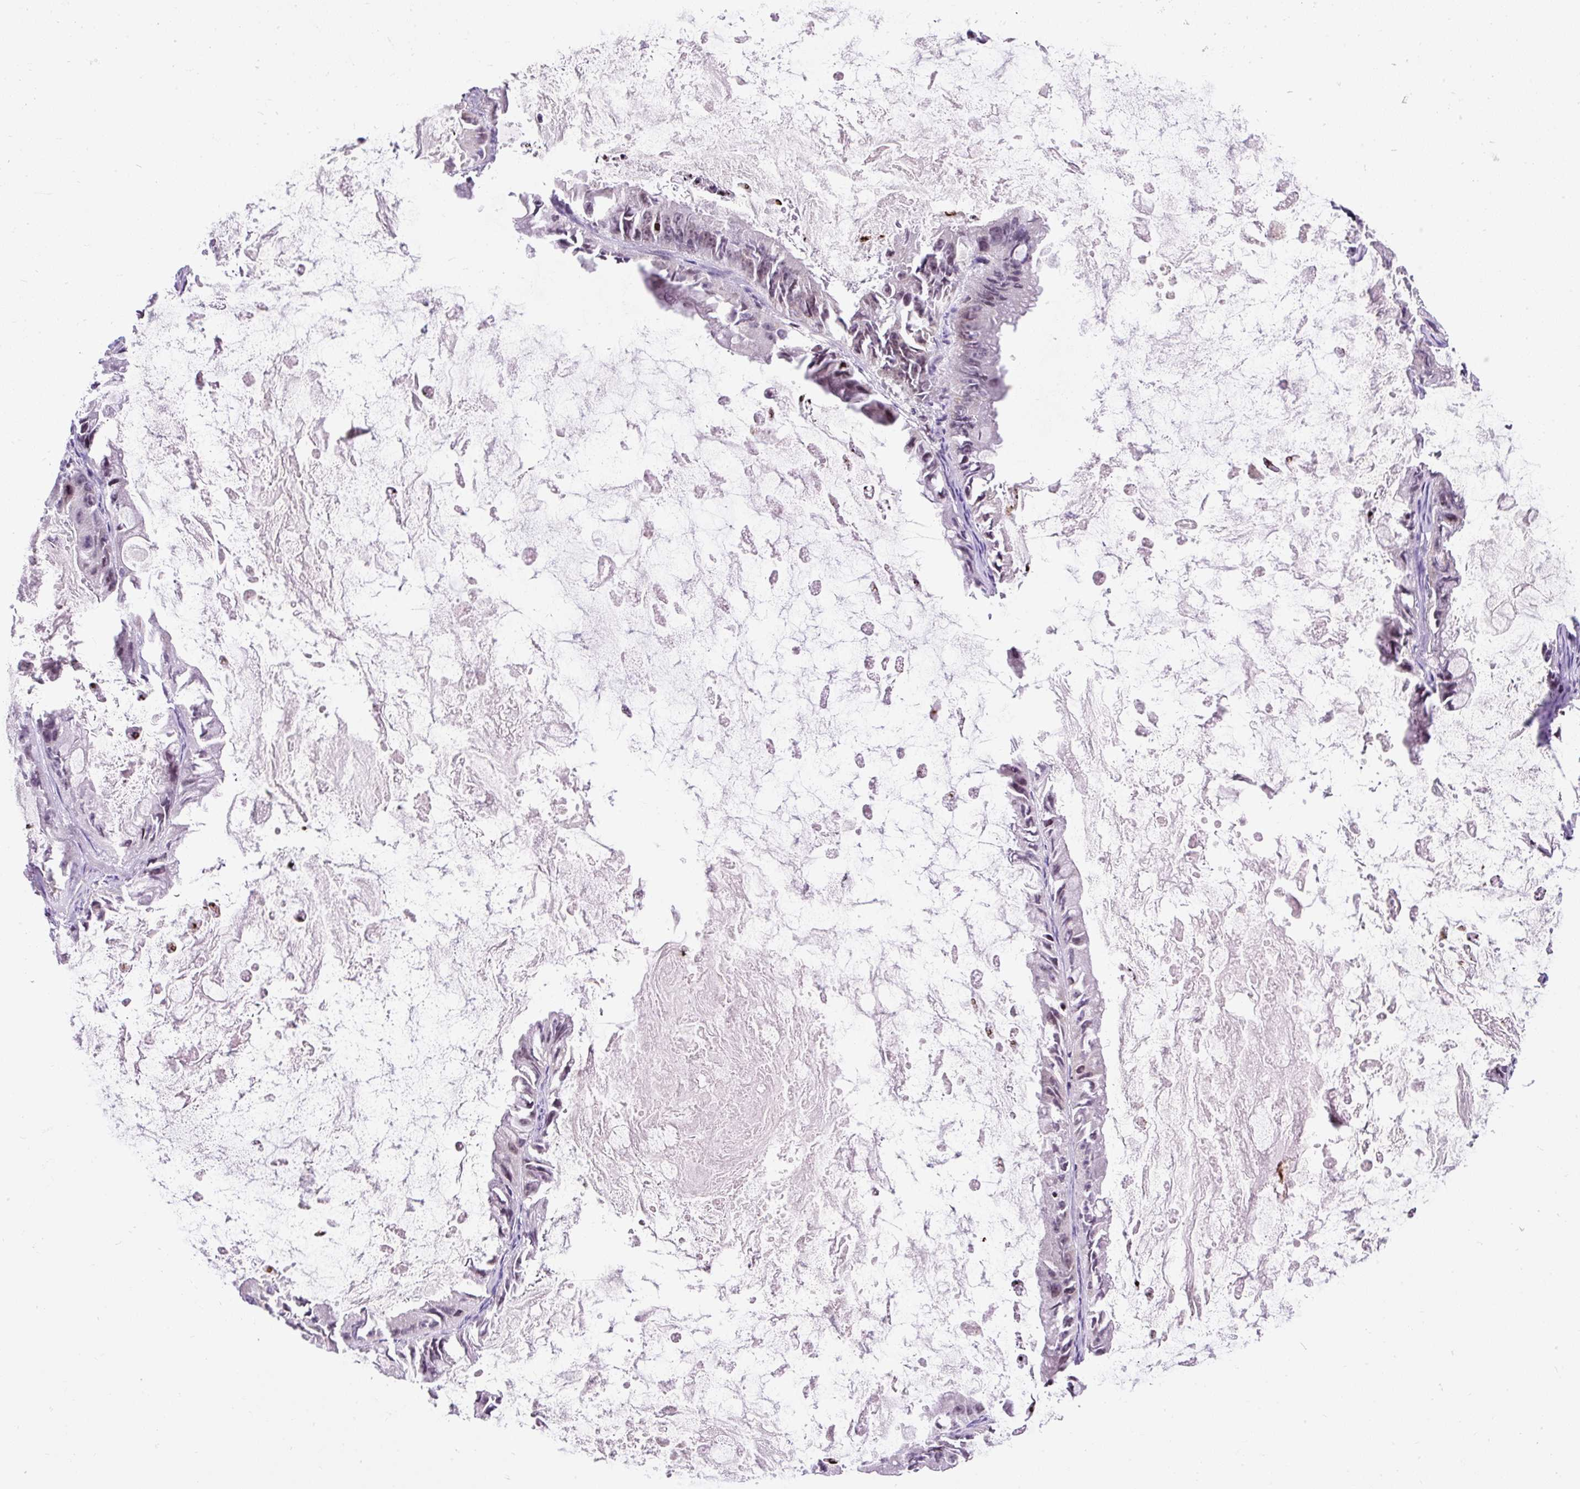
{"staining": {"intensity": "negative", "quantity": "none", "location": "none"}, "tissue": "ovarian cancer", "cell_type": "Tumor cells", "image_type": "cancer", "snomed": [{"axis": "morphology", "description": "Cystadenocarcinoma, mucinous, NOS"}, {"axis": "topography", "description": "Ovary"}], "caption": "IHC of mucinous cystadenocarcinoma (ovarian) displays no staining in tumor cells. (Immunohistochemistry (ihc), brightfield microscopy, high magnification).", "gene": "FMC1", "patient": {"sex": "female", "age": 61}}